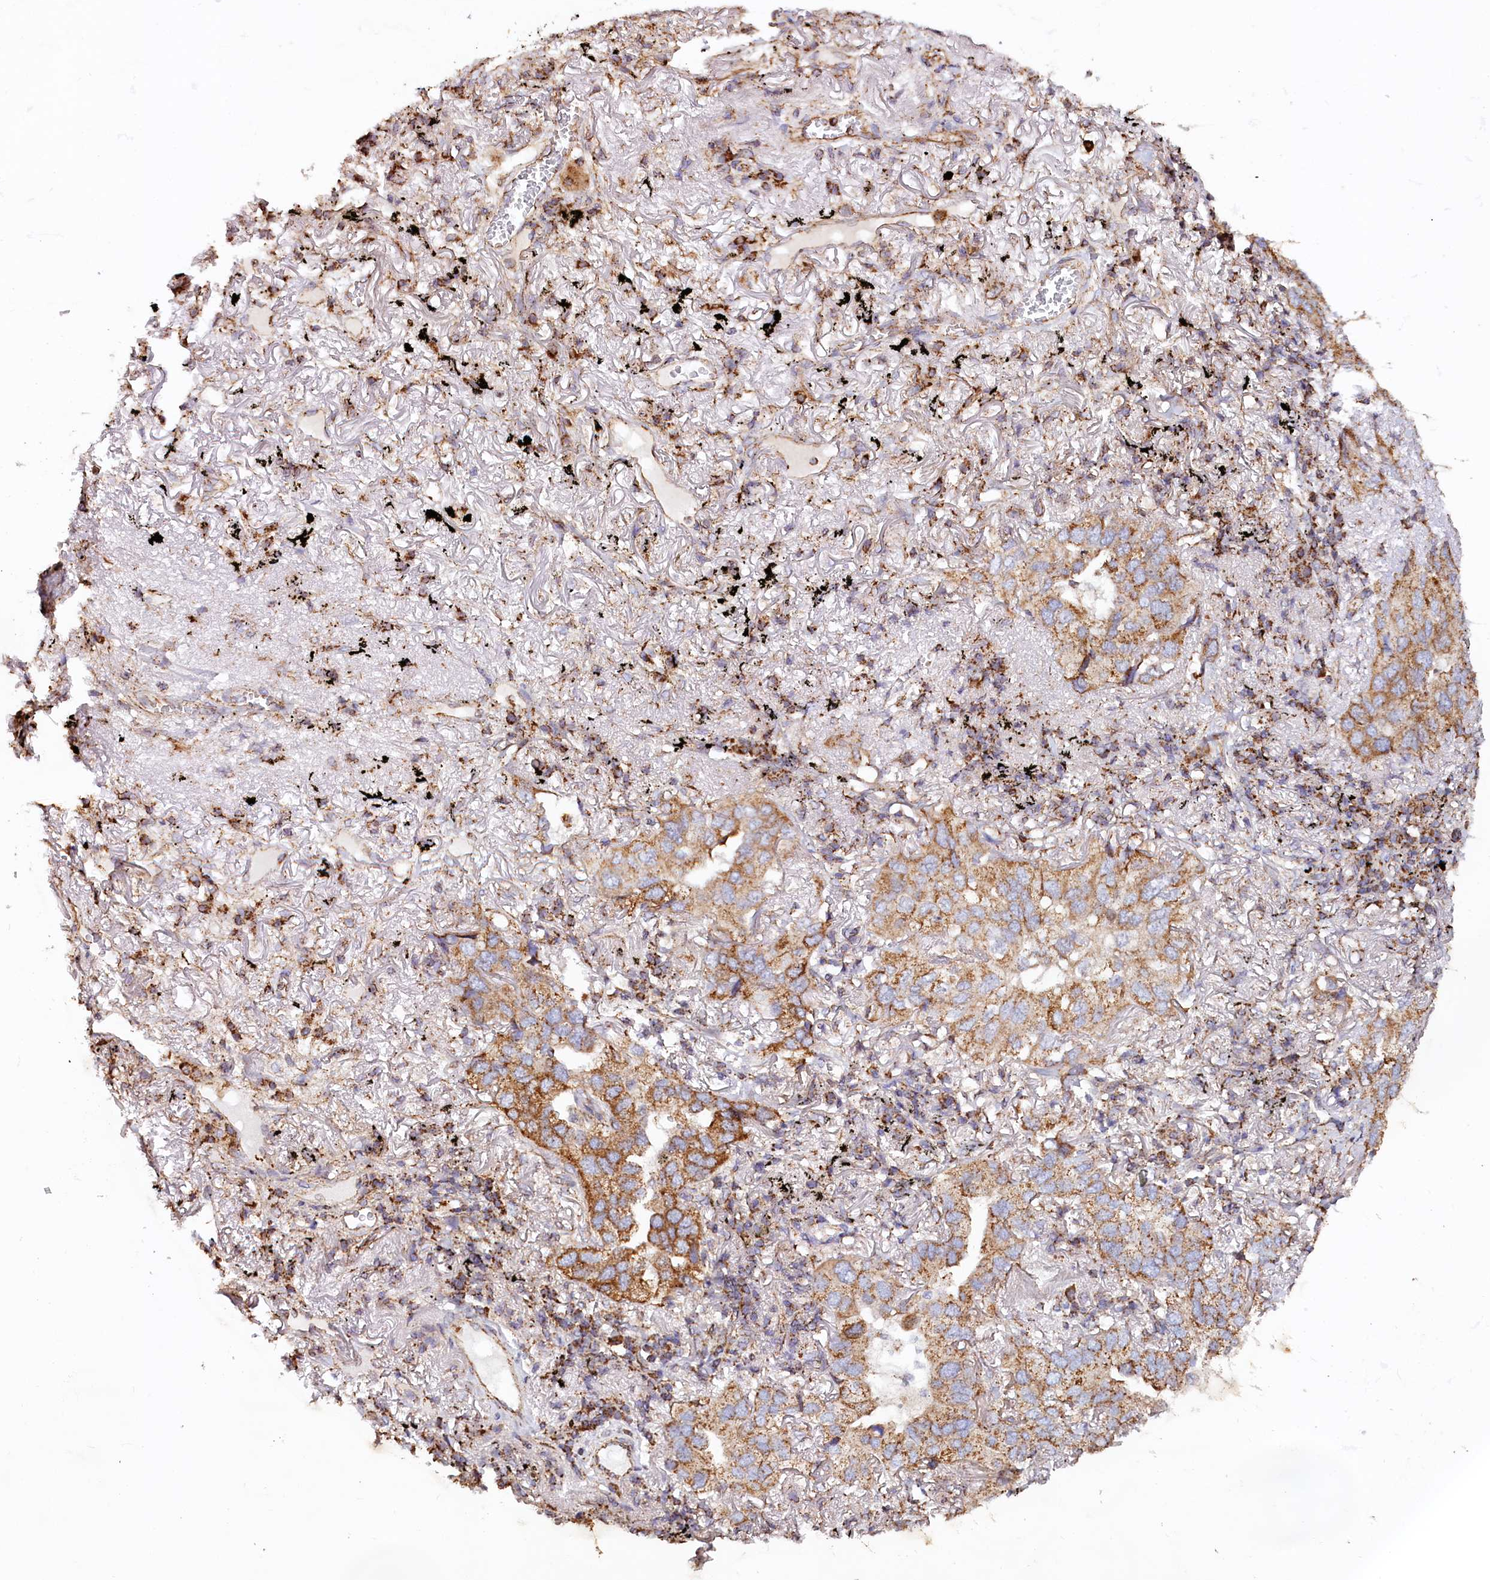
{"staining": {"intensity": "moderate", "quantity": "25%-75%", "location": "cytoplasmic/membranous"}, "tissue": "lung cancer", "cell_type": "Tumor cells", "image_type": "cancer", "snomed": [{"axis": "morphology", "description": "Adenocarcinoma, NOS"}, {"axis": "topography", "description": "Lung"}], "caption": "Lung adenocarcinoma was stained to show a protein in brown. There is medium levels of moderate cytoplasmic/membranous expression in approximately 25%-75% of tumor cells. (DAB = brown stain, brightfield microscopy at high magnification).", "gene": "NUDT15", "patient": {"sex": "male", "age": 65}}